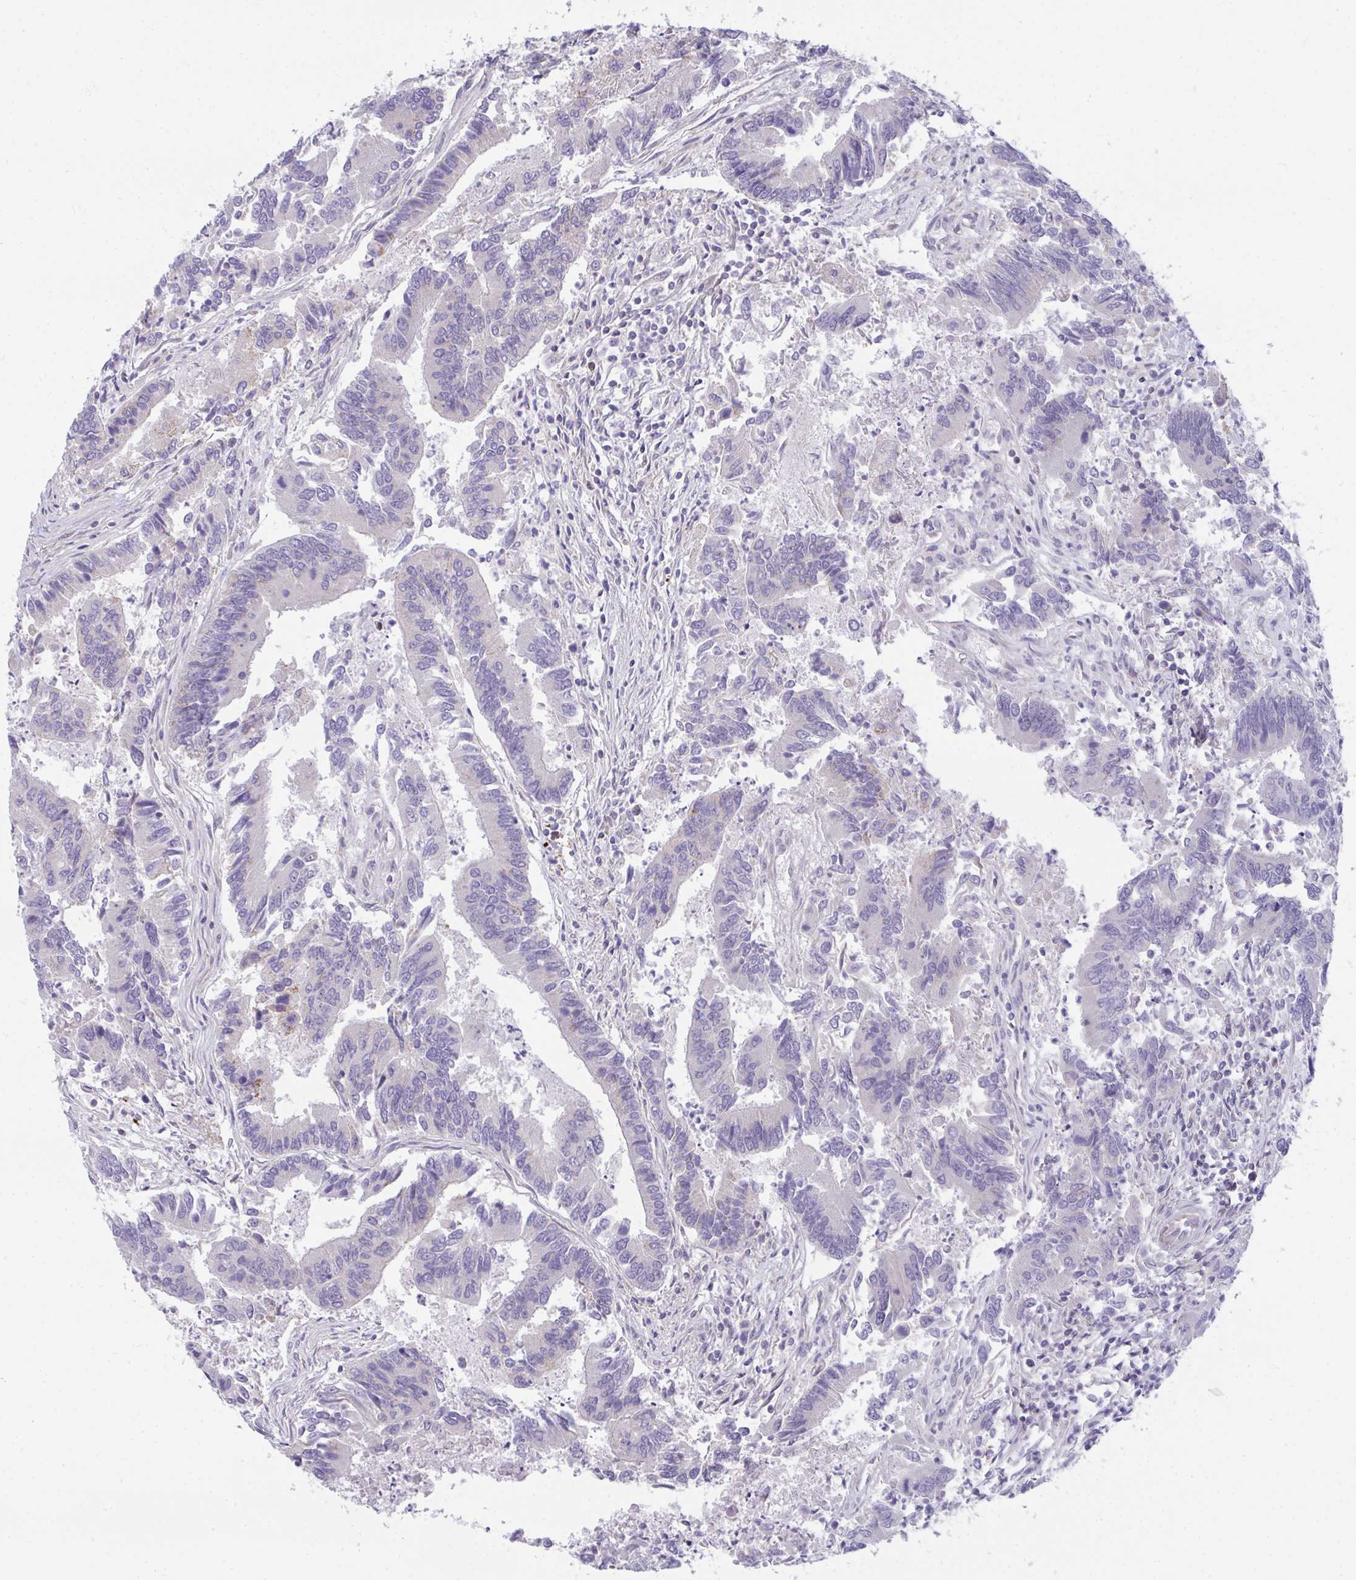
{"staining": {"intensity": "negative", "quantity": "none", "location": "none"}, "tissue": "colorectal cancer", "cell_type": "Tumor cells", "image_type": "cancer", "snomed": [{"axis": "morphology", "description": "Adenocarcinoma, NOS"}, {"axis": "topography", "description": "Colon"}], "caption": "The micrograph reveals no staining of tumor cells in colorectal cancer (adenocarcinoma).", "gene": "SRRM4", "patient": {"sex": "female", "age": 67}}